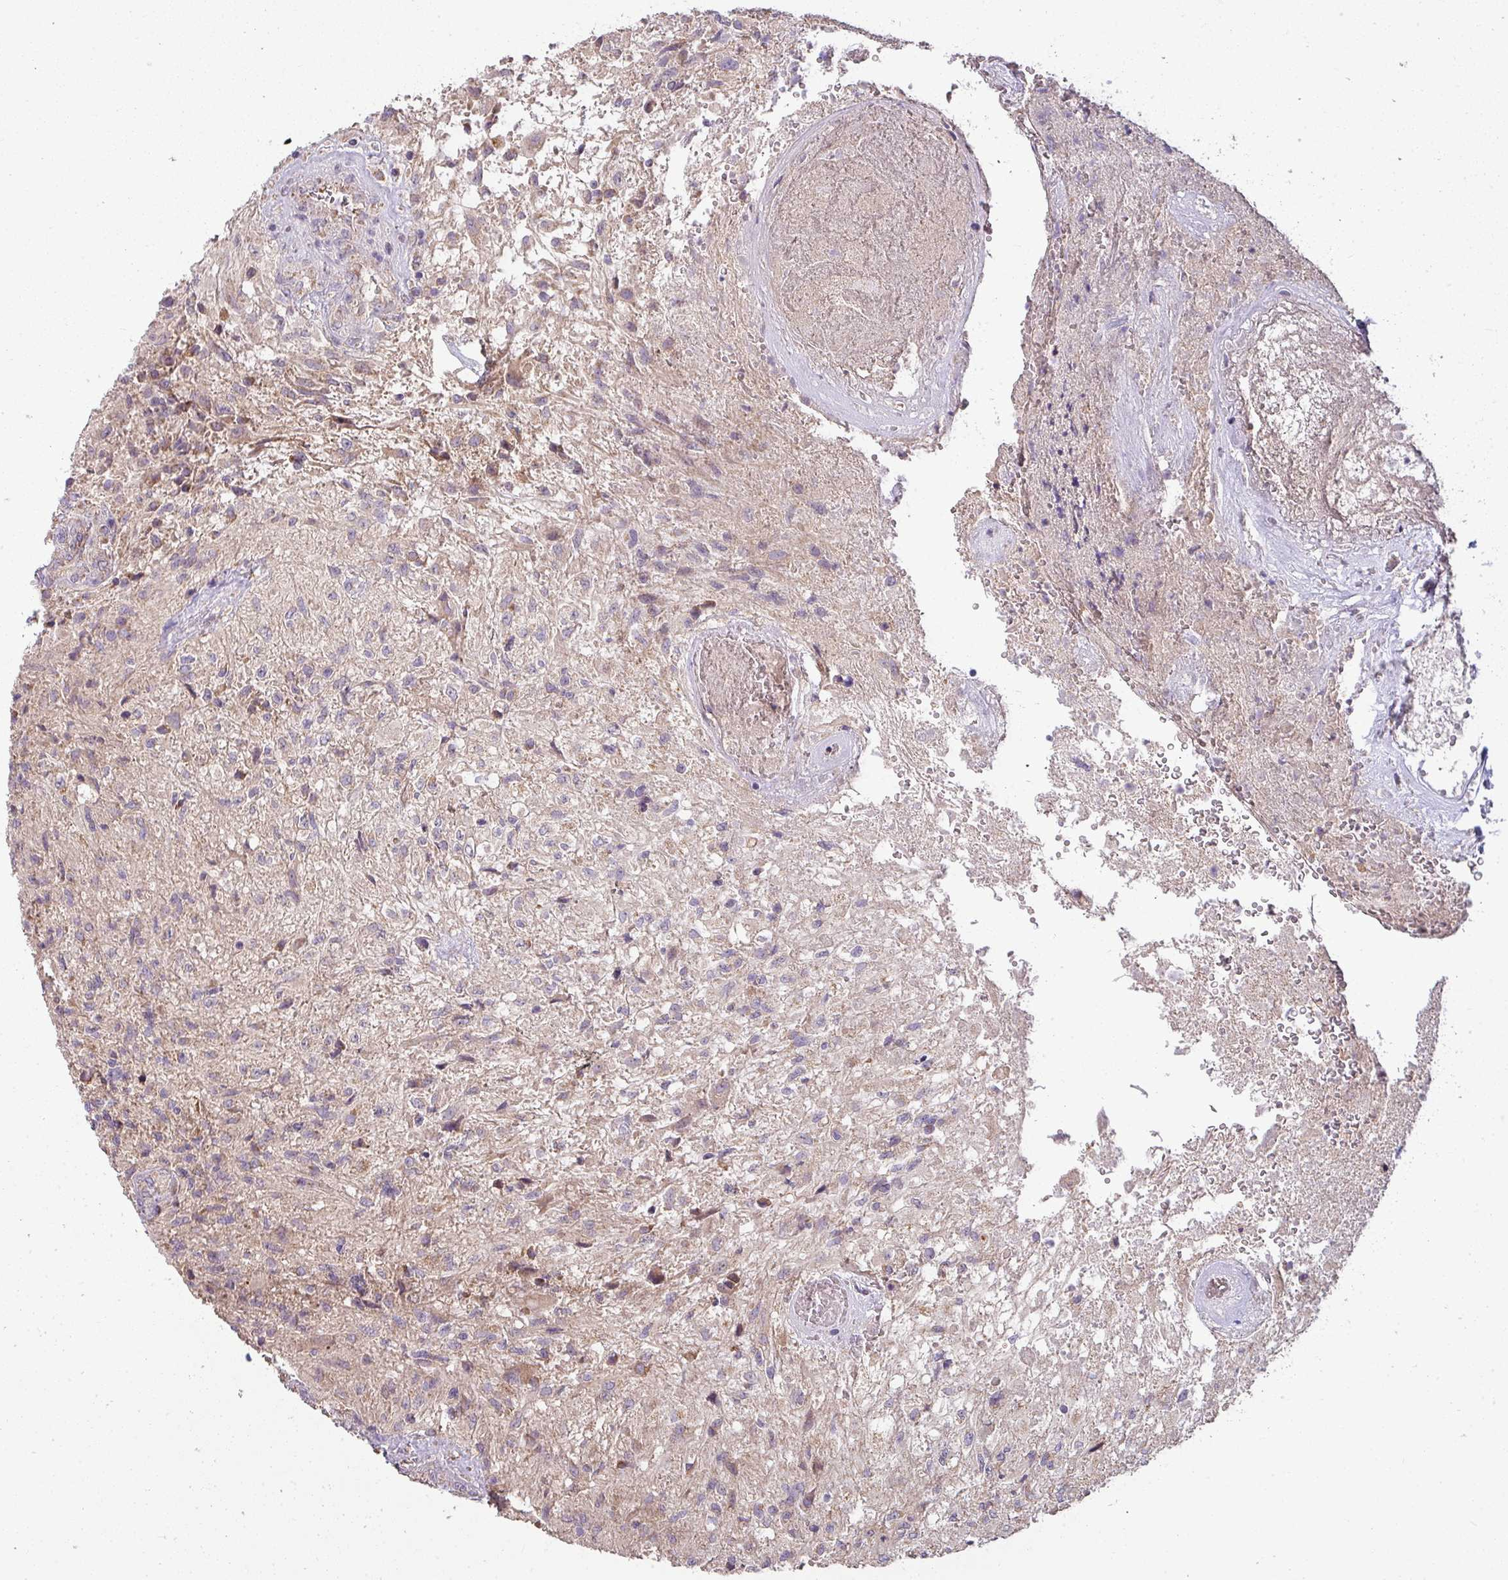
{"staining": {"intensity": "negative", "quantity": "none", "location": "none"}, "tissue": "glioma", "cell_type": "Tumor cells", "image_type": "cancer", "snomed": [{"axis": "morphology", "description": "Glioma, malignant, High grade"}, {"axis": "topography", "description": "Brain"}], "caption": "Tumor cells are negative for brown protein staining in malignant high-grade glioma.", "gene": "PALS2", "patient": {"sex": "male", "age": 56}}